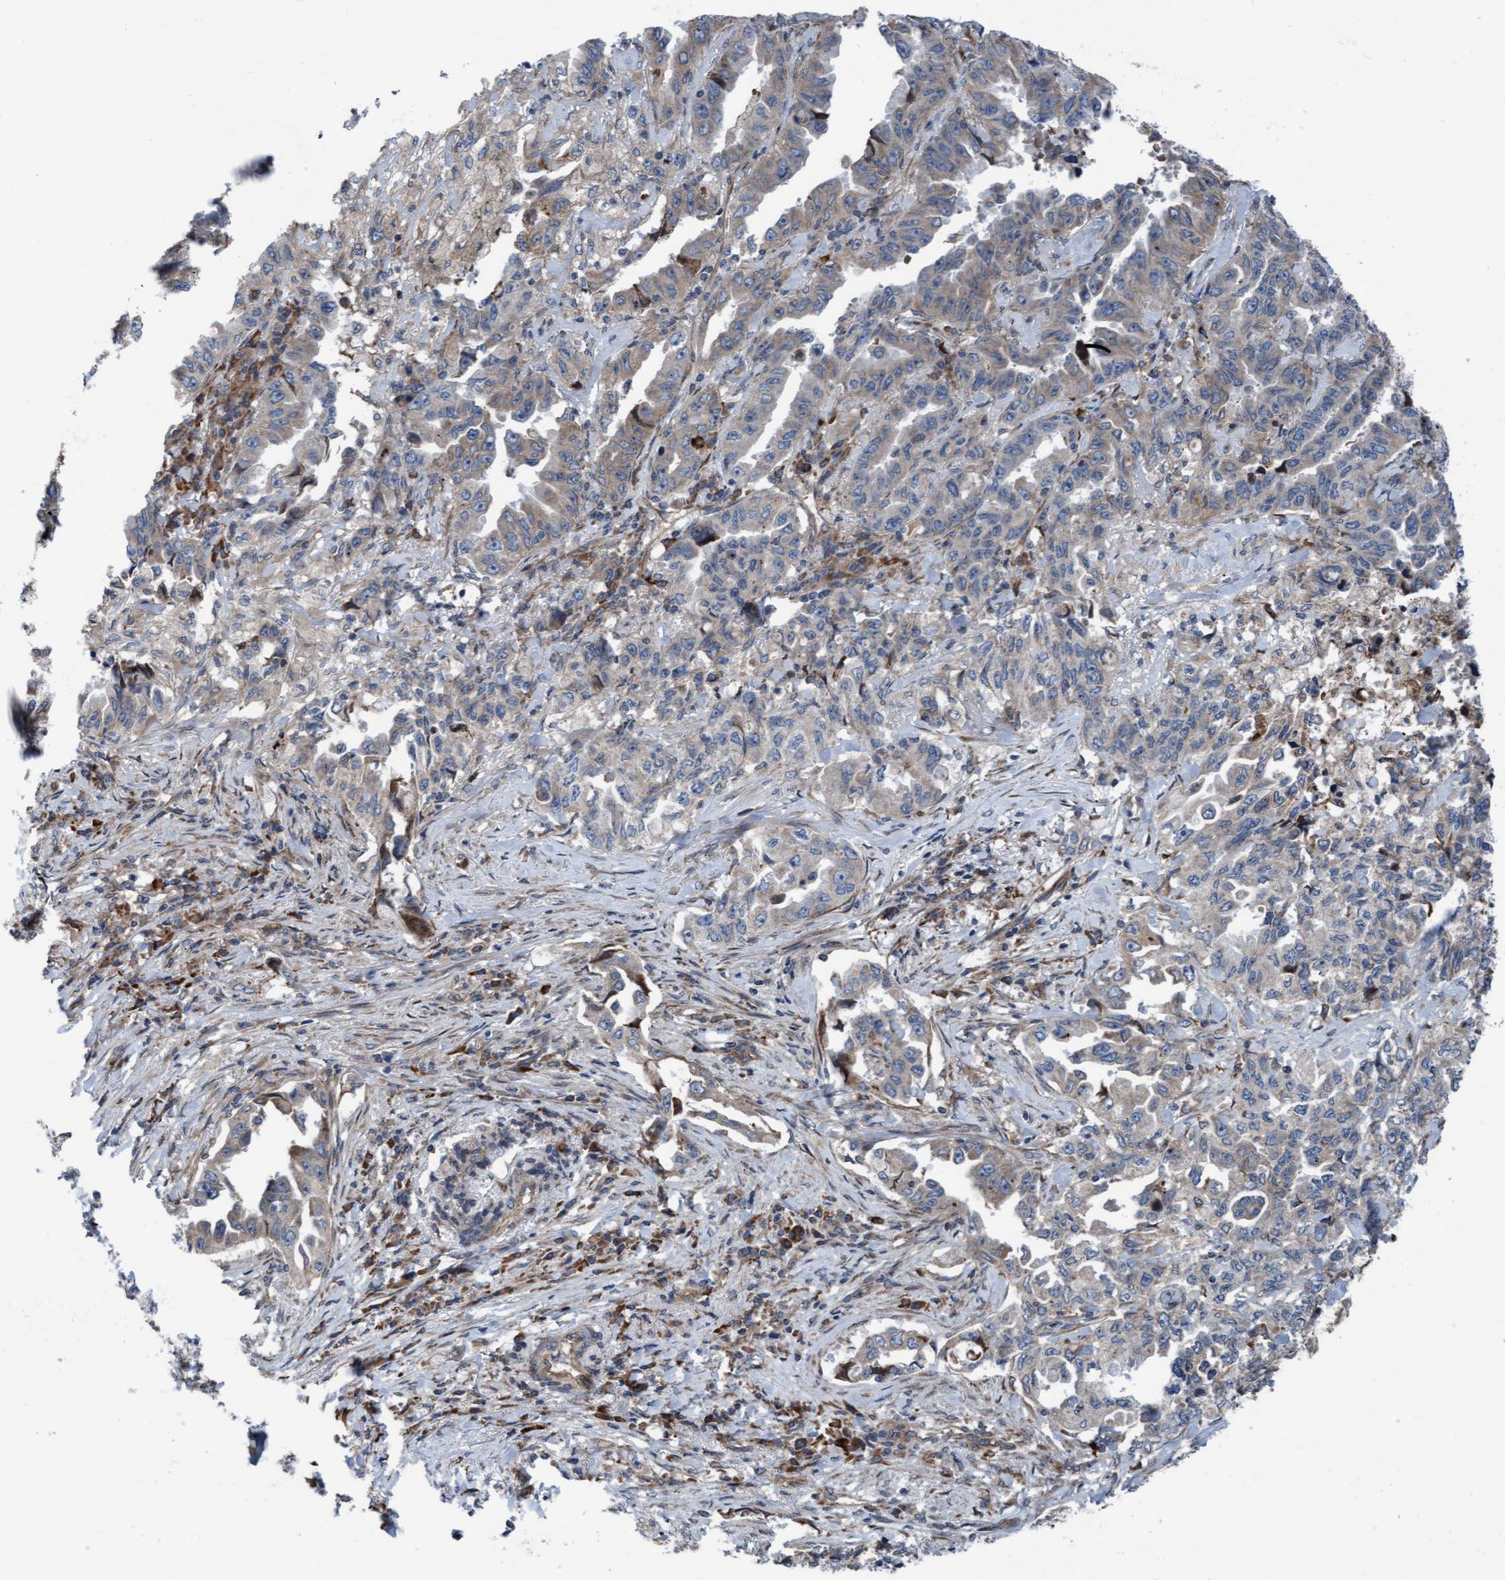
{"staining": {"intensity": "weak", "quantity": "25%-75%", "location": "cytoplasmic/membranous"}, "tissue": "lung cancer", "cell_type": "Tumor cells", "image_type": "cancer", "snomed": [{"axis": "morphology", "description": "Adenocarcinoma, NOS"}, {"axis": "topography", "description": "Lung"}], "caption": "Tumor cells show low levels of weak cytoplasmic/membranous staining in about 25%-75% of cells in human adenocarcinoma (lung).", "gene": "RAP1GAP2", "patient": {"sex": "female", "age": 51}}